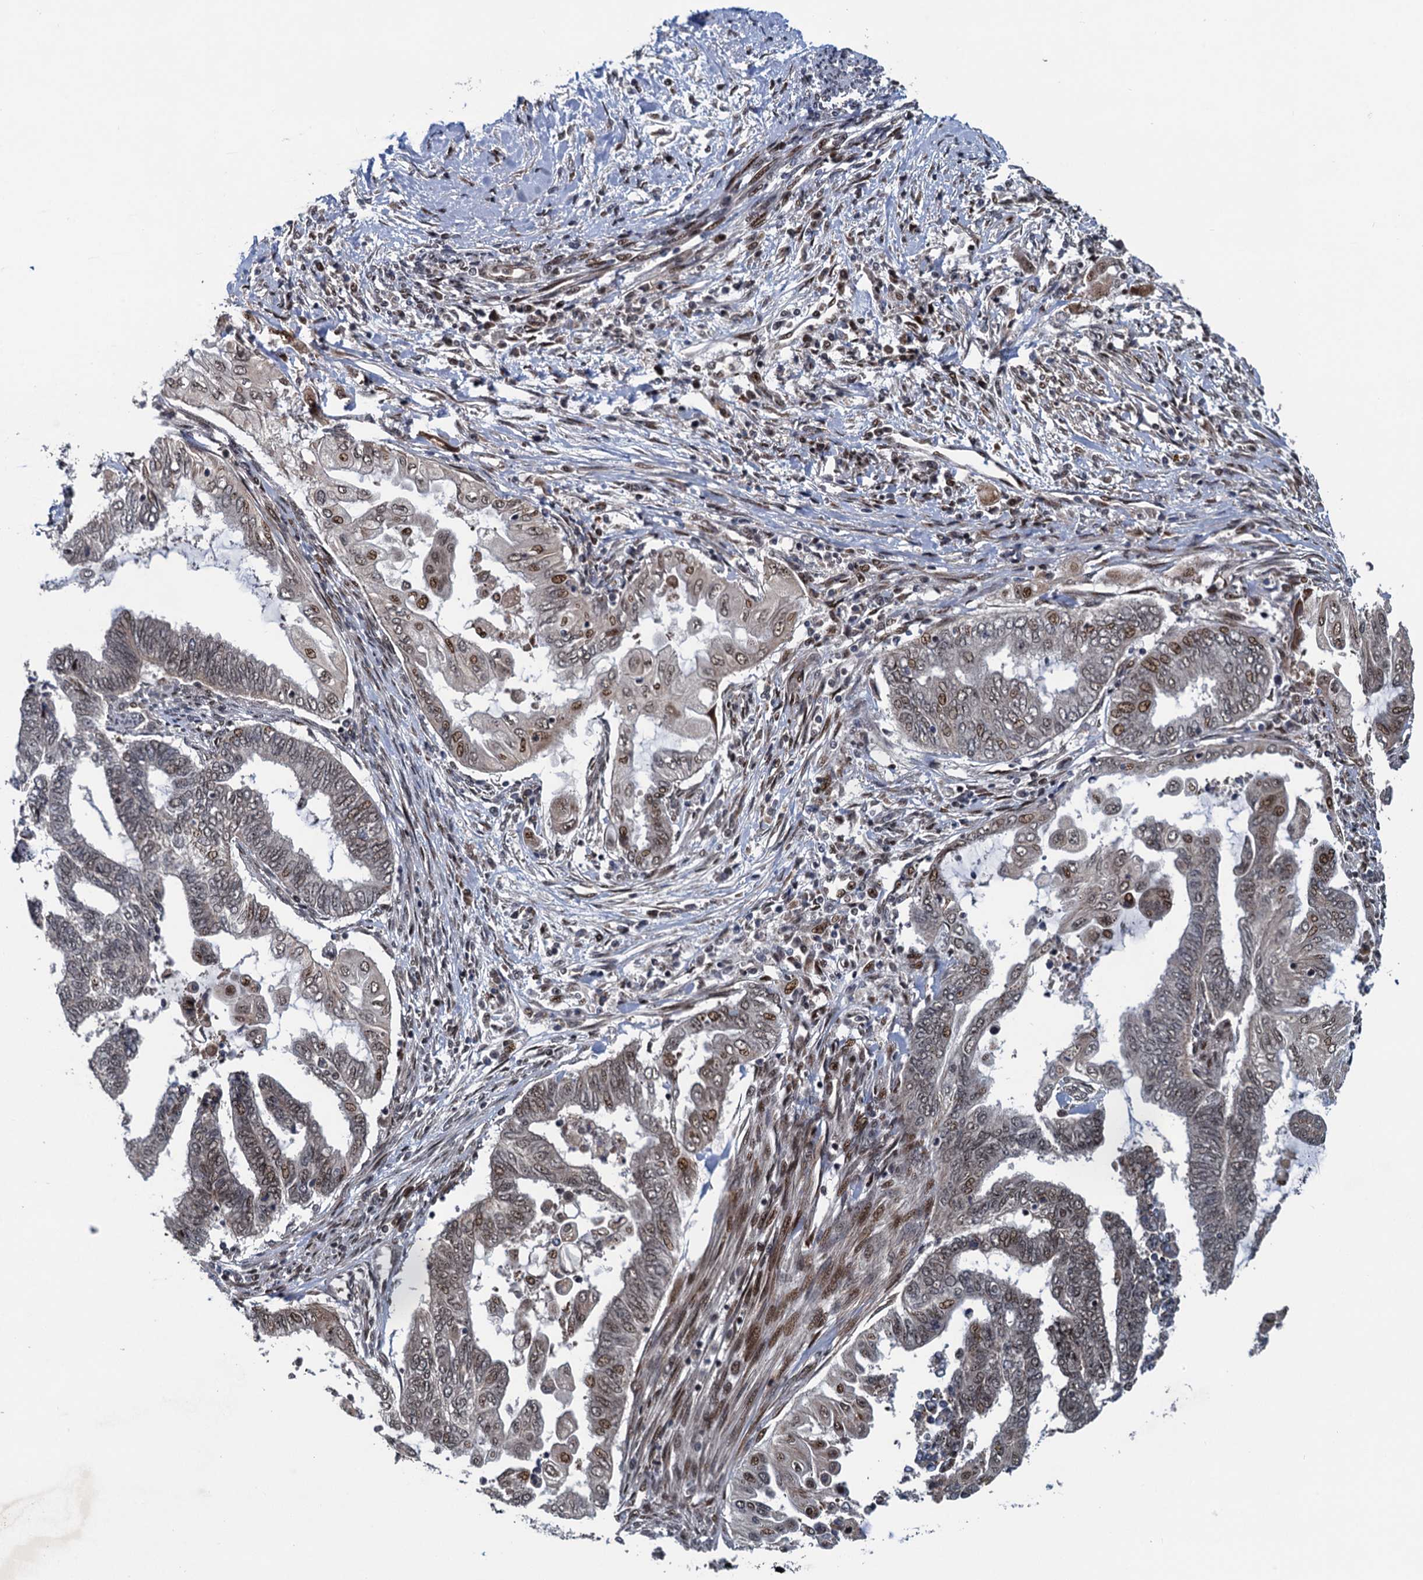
{"staining": {"intensity": "moderate", "quantity": "25%-75%", "location": "nuclear"}, "tissue": "endometrial cancer", "cell_type": "Tumor cells", "image_type": "cancer", "snomed": [{"axis": "morphology", "description": "Adenocarcinoma, NOS"}, {"axis": "topography", "description": "Uterus"}, {"axis": "topography", "description": "Endometrium"}], "caption": "Immunohistochemistry photomicrograph of endometrial cancer (adenocarcinoma) stained for a protein (brown), which shows medium levels of moderate nuclear positivity in approximately 25%-75% of tumor cells.", "gene": "ATOSA", "patient": {"sex": "female", "age": 70}}